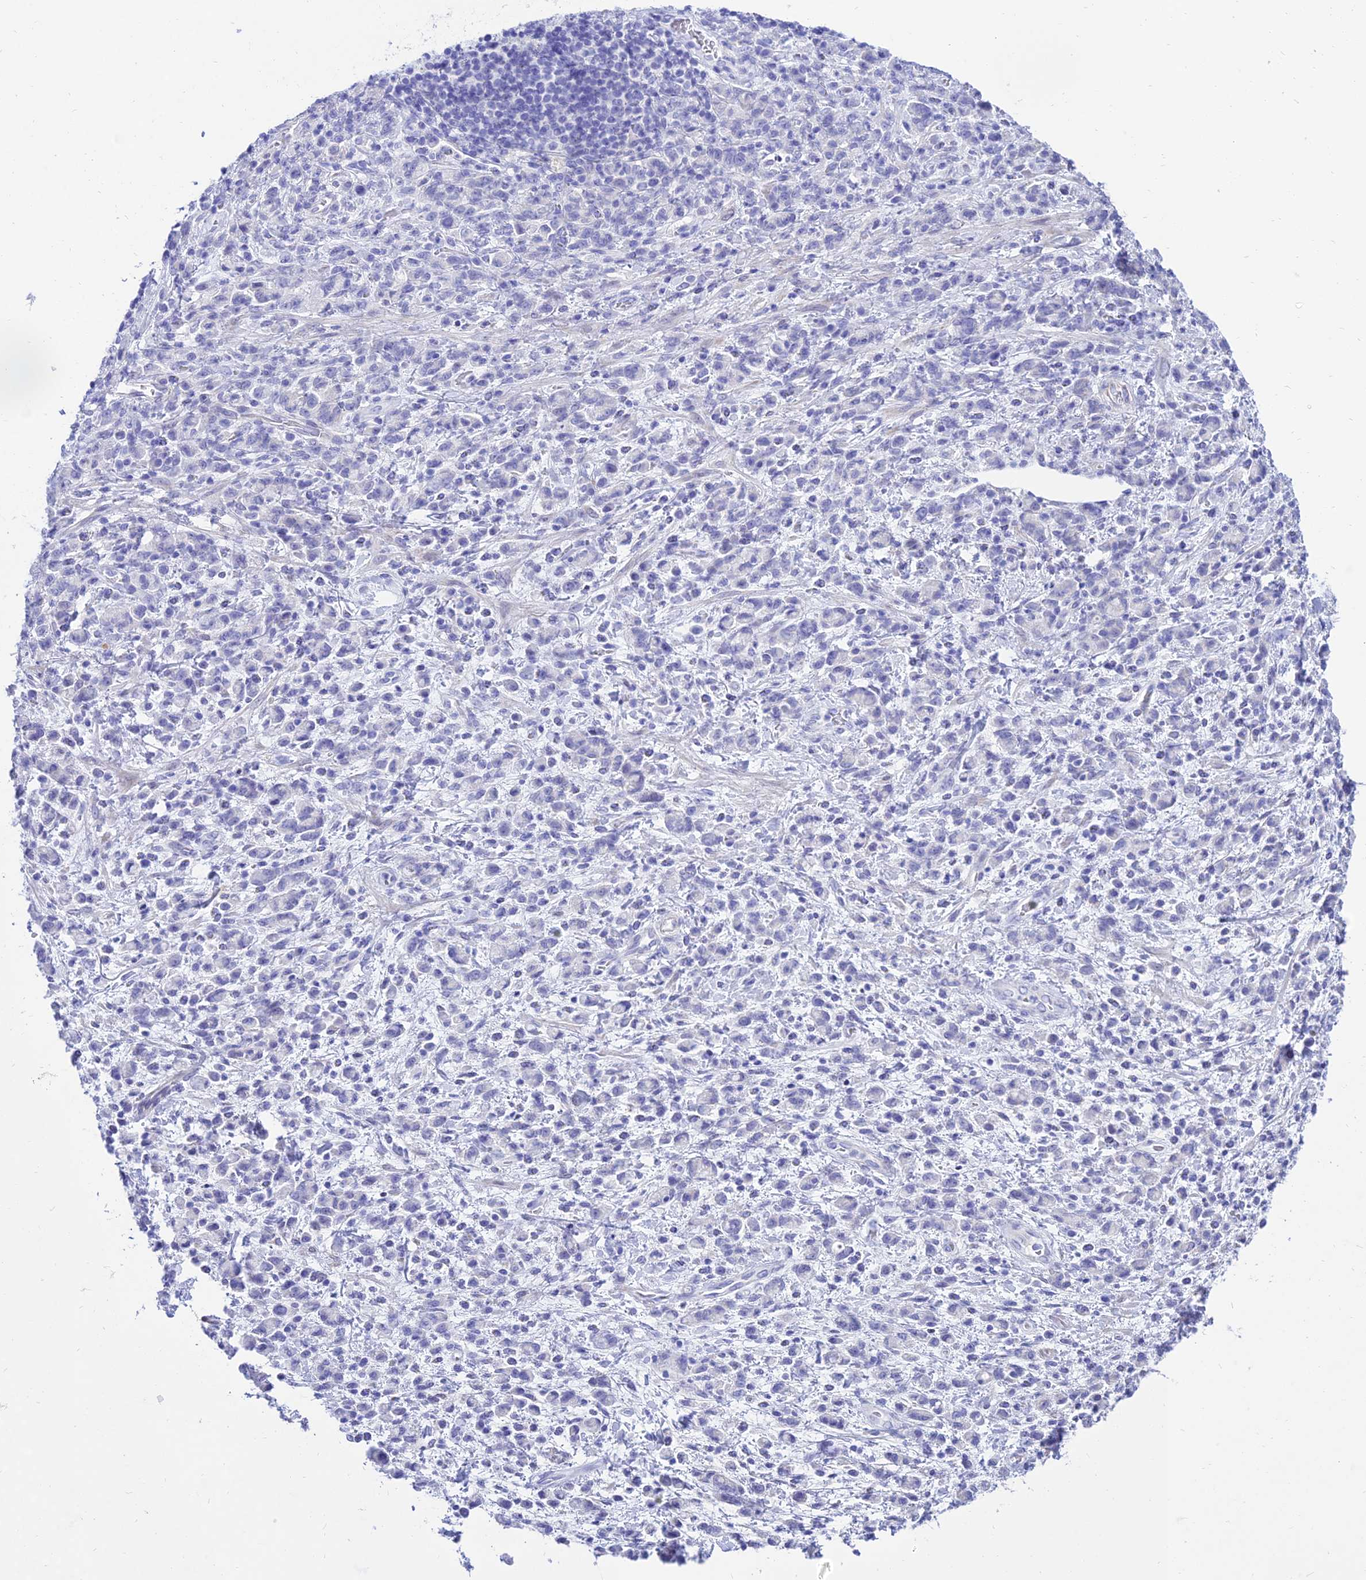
{"staining": {"intensity": "negative", "quantity": "none", "location": "none"}, "tissue": "stomach cancer", "cell_type": "Tumor cells", "image_type": "cancer", "snomed": [{"axis": "morphology", "description": "Adenocarcinoma, NOS"}, {"axis": "topography", "description": "Stomach"}], "caption": "Protein analysis of stomach cancer (adenocarcinoma) exhibits no significant positivity in tumor cells.", "gene": "TAC3", "patient": {"sex": "male", "age": 77}}